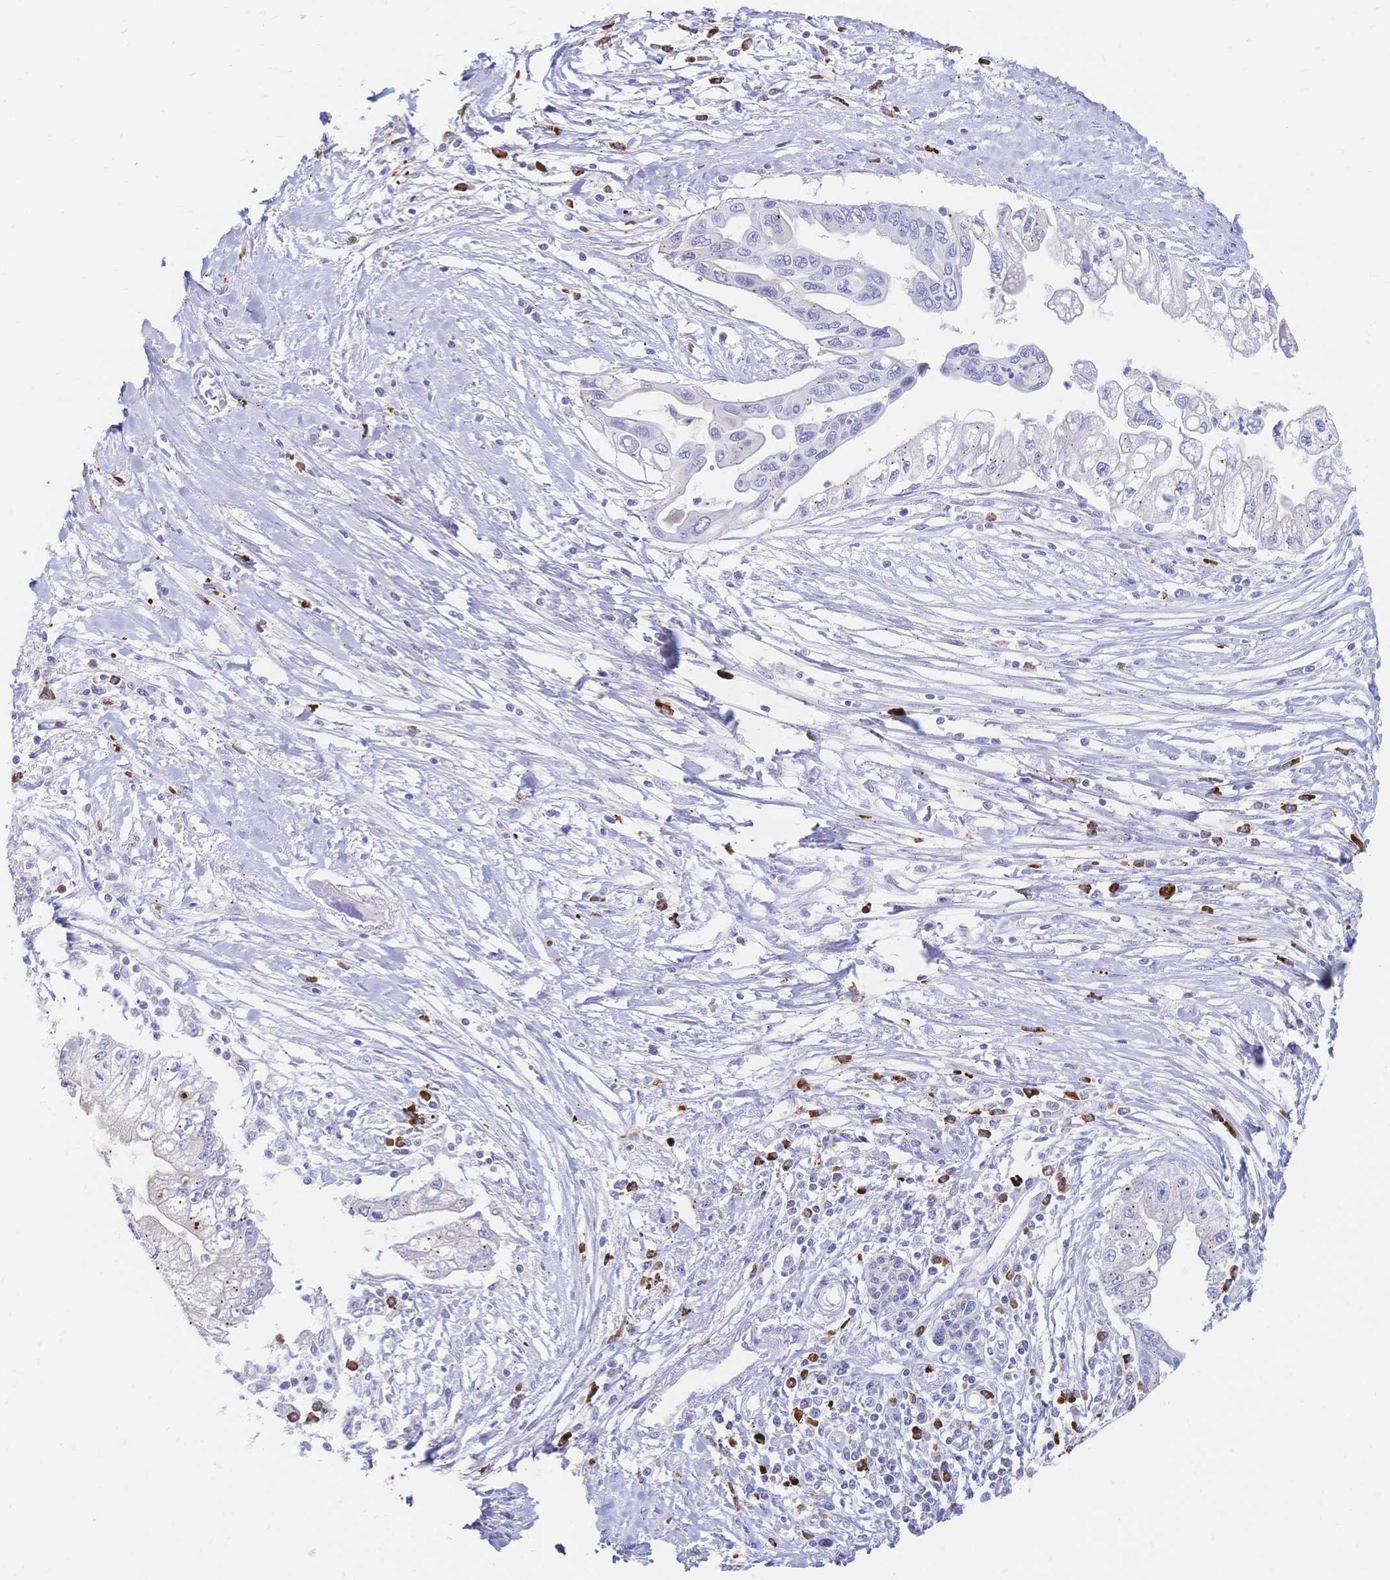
{"staining": {"intensity": "negative", "quantity": "none", "location": "none"}, "tissue": "pancreatic cancer", "cell_type": "Tumor cells", "image_type": "cancer", "snomed": [{"axis": "morphology", "description": "Adenocarcinoma, NOS"}, {"axis": "topography", "description": "Pancreas"}], "caption": "DAB immunohistochemical staining of pancreatic cancer shows no significant expression in tumor cells.", "gene": "PSORS1C2", "patient": {"sex": "male", "age": 70}}